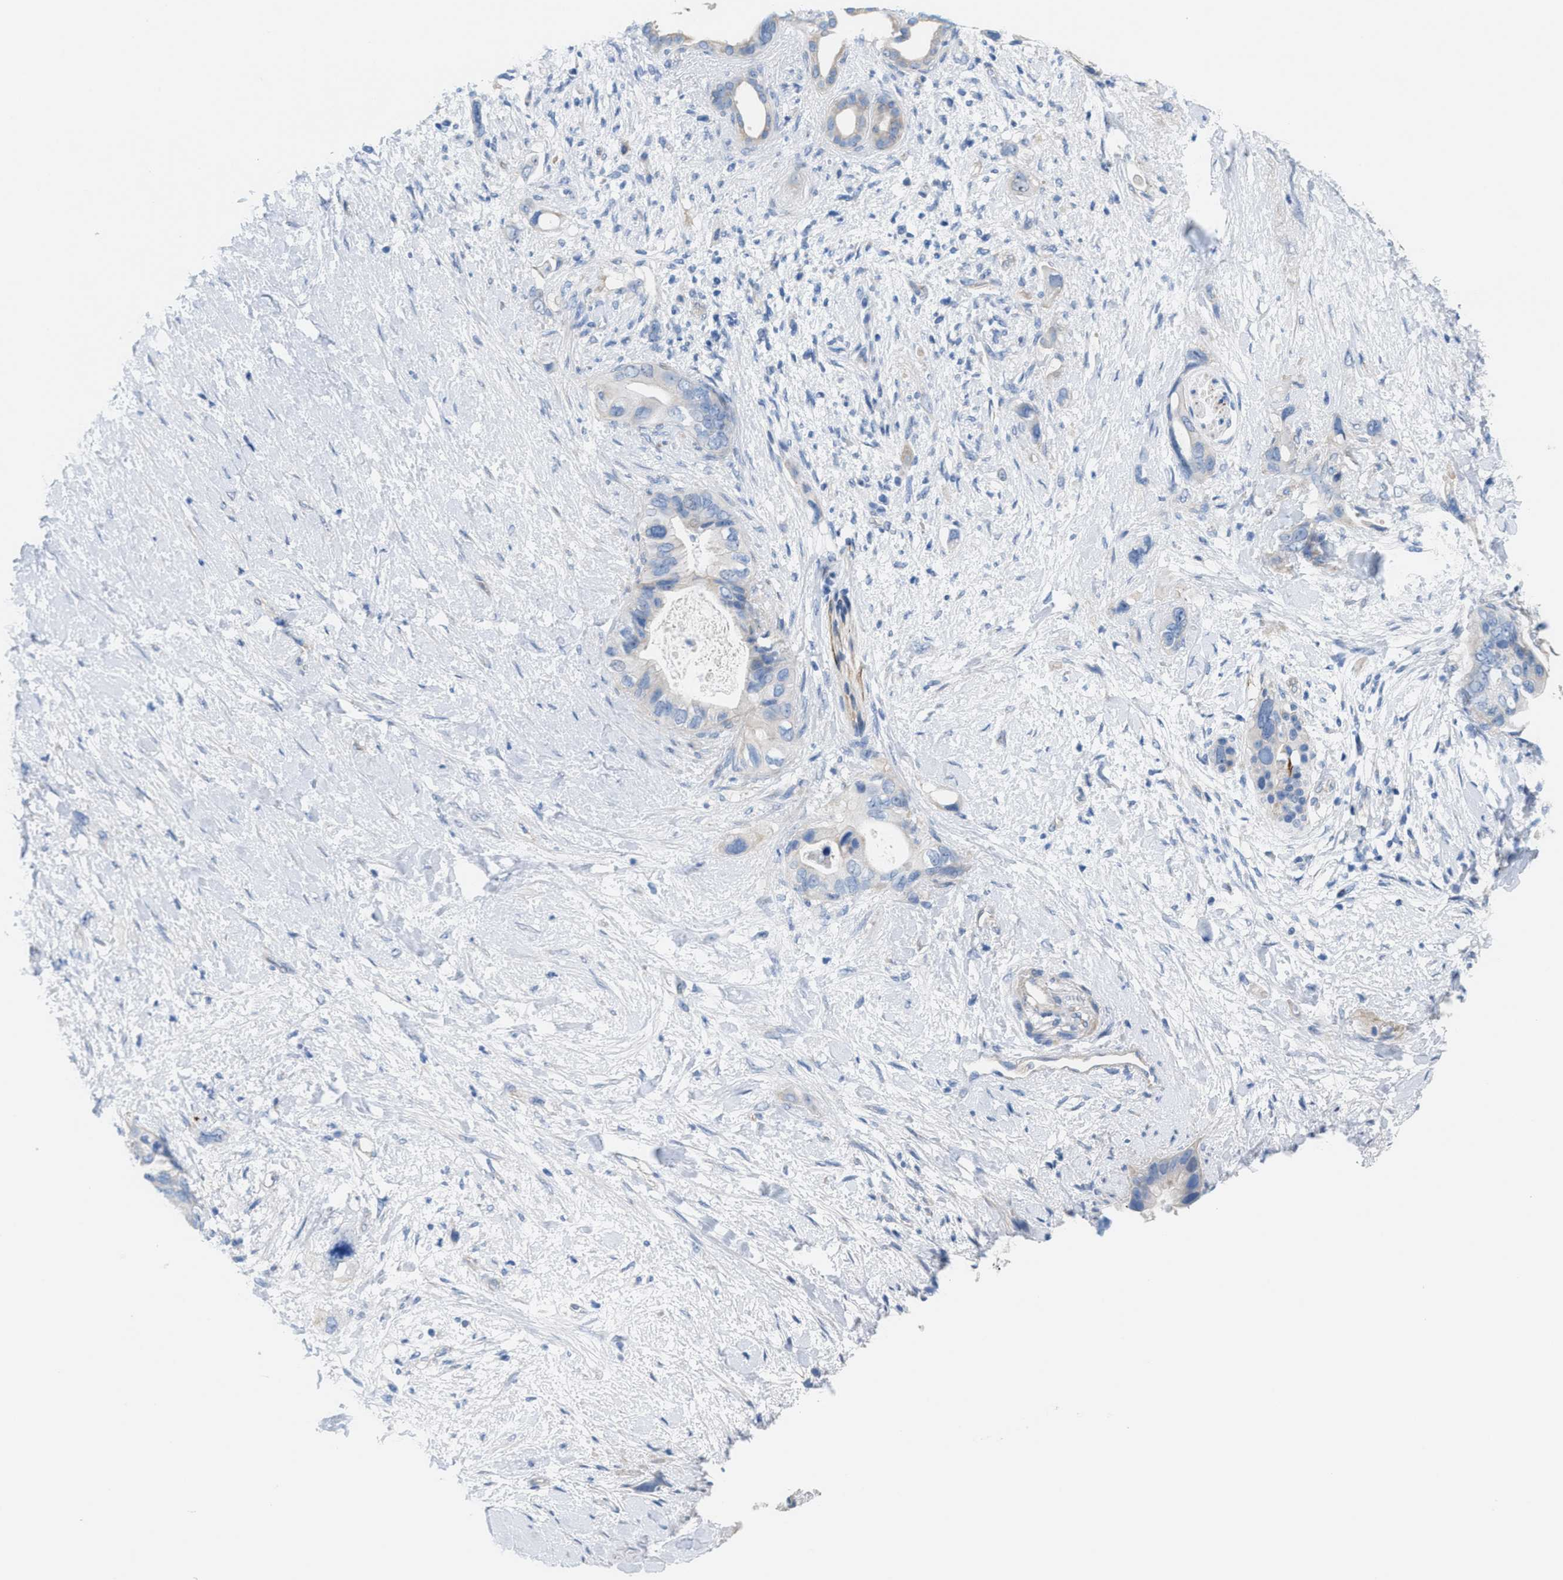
{"staining": {"intensity": "negative", "quantity": "none", "location": "none"}, "tissue": "pancreatic cancer", "cell_type": "Tumor cells", "image_type": "cancer", "snomed": [{"axis": "morphology", "description": "Adenocarcinoma, NOS"}, {"axis": "topography", "description": "Pancreas"}], "caption": "Immunohistochemistry micrograph of human pancreatic cancer stained for a protein (brown), which shows no staining in tumor cells.", "gene": "MPP3", "patient": {"sex": "female", "age": 56}}